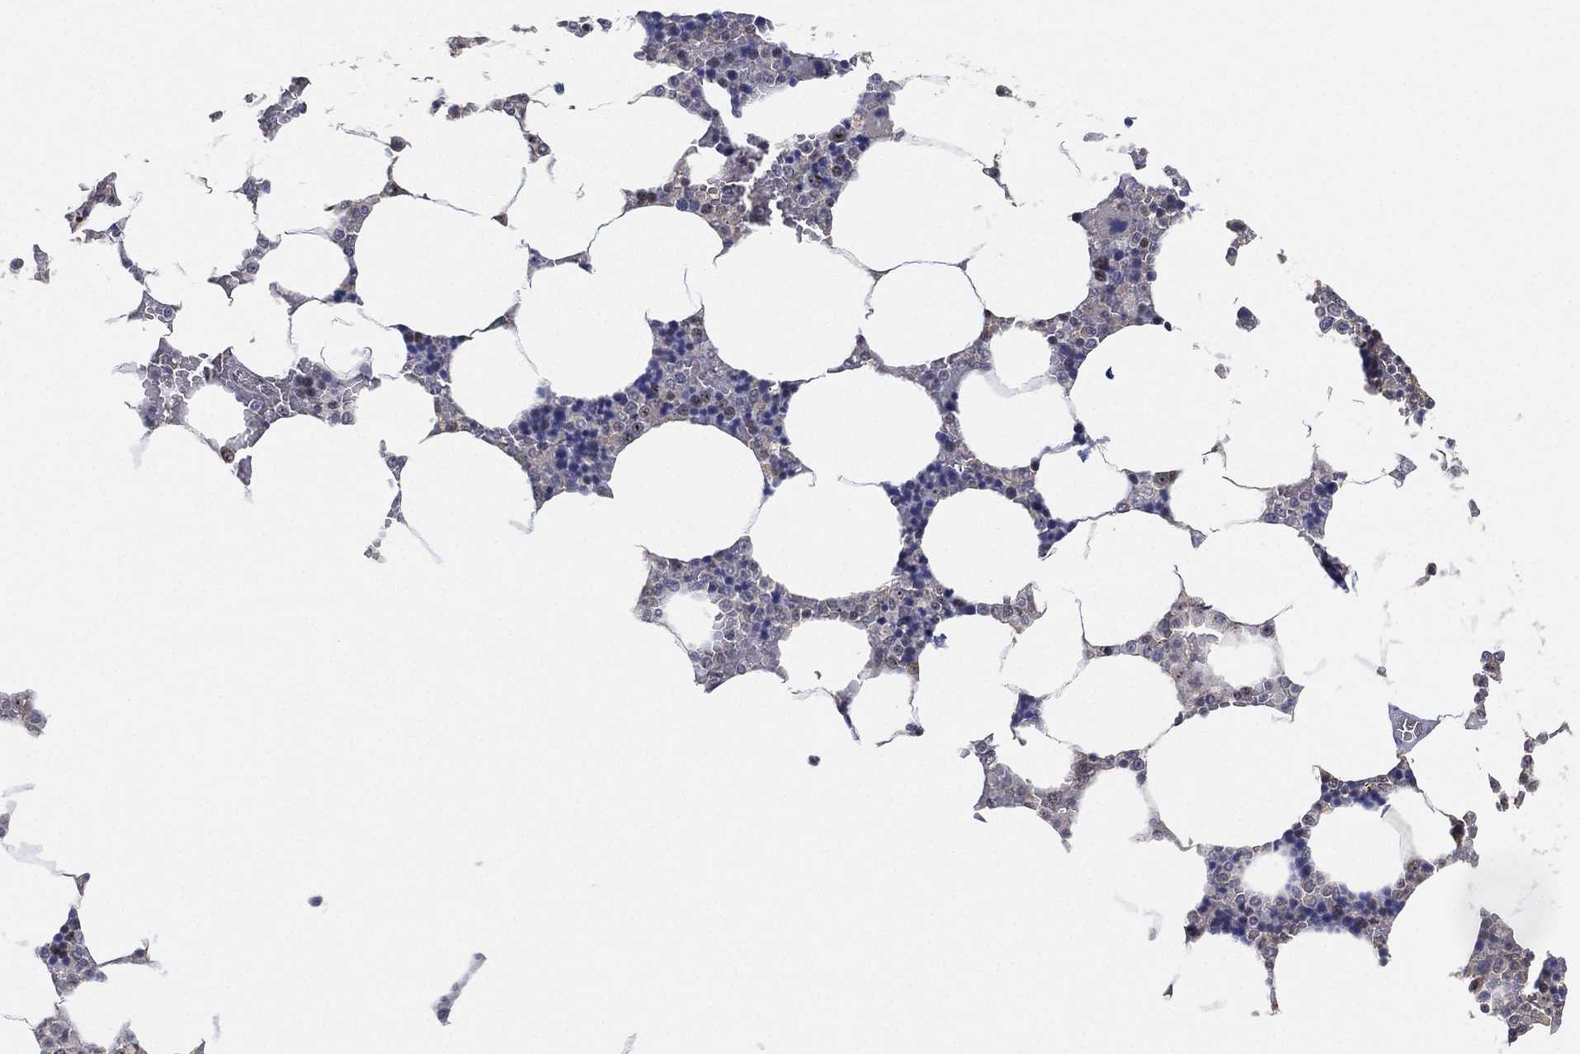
{"staining": {"intensity": "strong", "quantity": "<25%", "location": "nuclear"}, "tissue": "bone marrow", "cell_type": "Hematopoietic cells", "image_type": "normal", "snomed": [{"axis": "morphology", "description": "Normal tissue, NOS"}, {"axis": "topography", "description": "Bone marrow"}], "caption": "IHC photomicrograph of unremarkable bone marrow: bone marrow stained using immunohistochemistry demonstrates medium levels of strong protein expression localized specifically in the nuclear of hematopoietic cells, appearing as a nuclear brown color.", "gene": "PPP1R16B", "patient": {"sex": "male", "age": 63}}